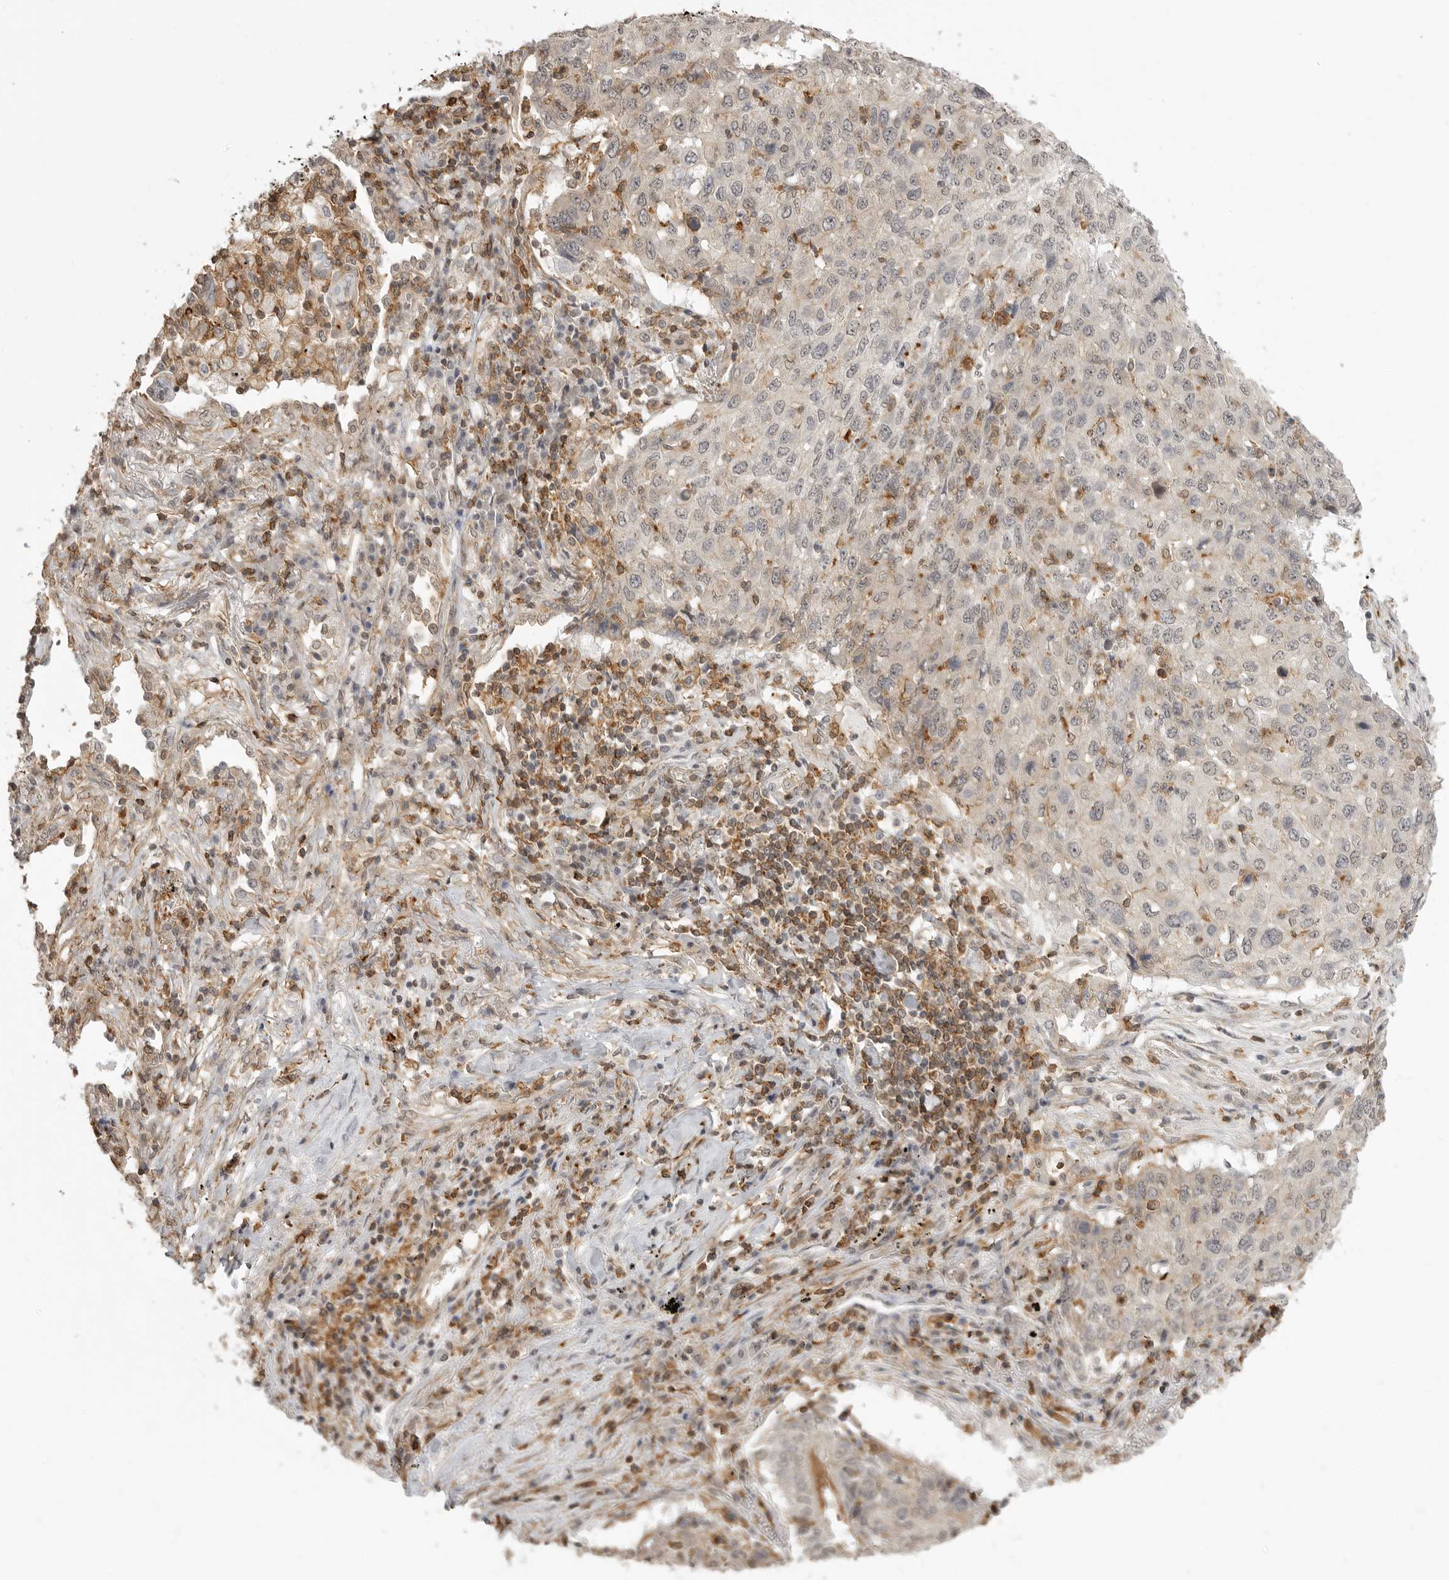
{"staining": {"intensity": "weak", "quantity": "<25%", "location": "cytoplasmic/membranous"}, "tissue": "lung cancer", "cell_type": "Tumor cells", "image_type": "cancer", "snomed": [{"axis": "morphology", "description": "Squamous cell carcinoma, NOS"}, {"axis": "topography", "description": "Lung"}], "caption": "Squamous cell carcinoma (lung) stained for a protein using immunohistochemistry exhibits no positivity tumor cells.", "gene": "GPC2", "patient": {"sex": "female", "age": 63}}